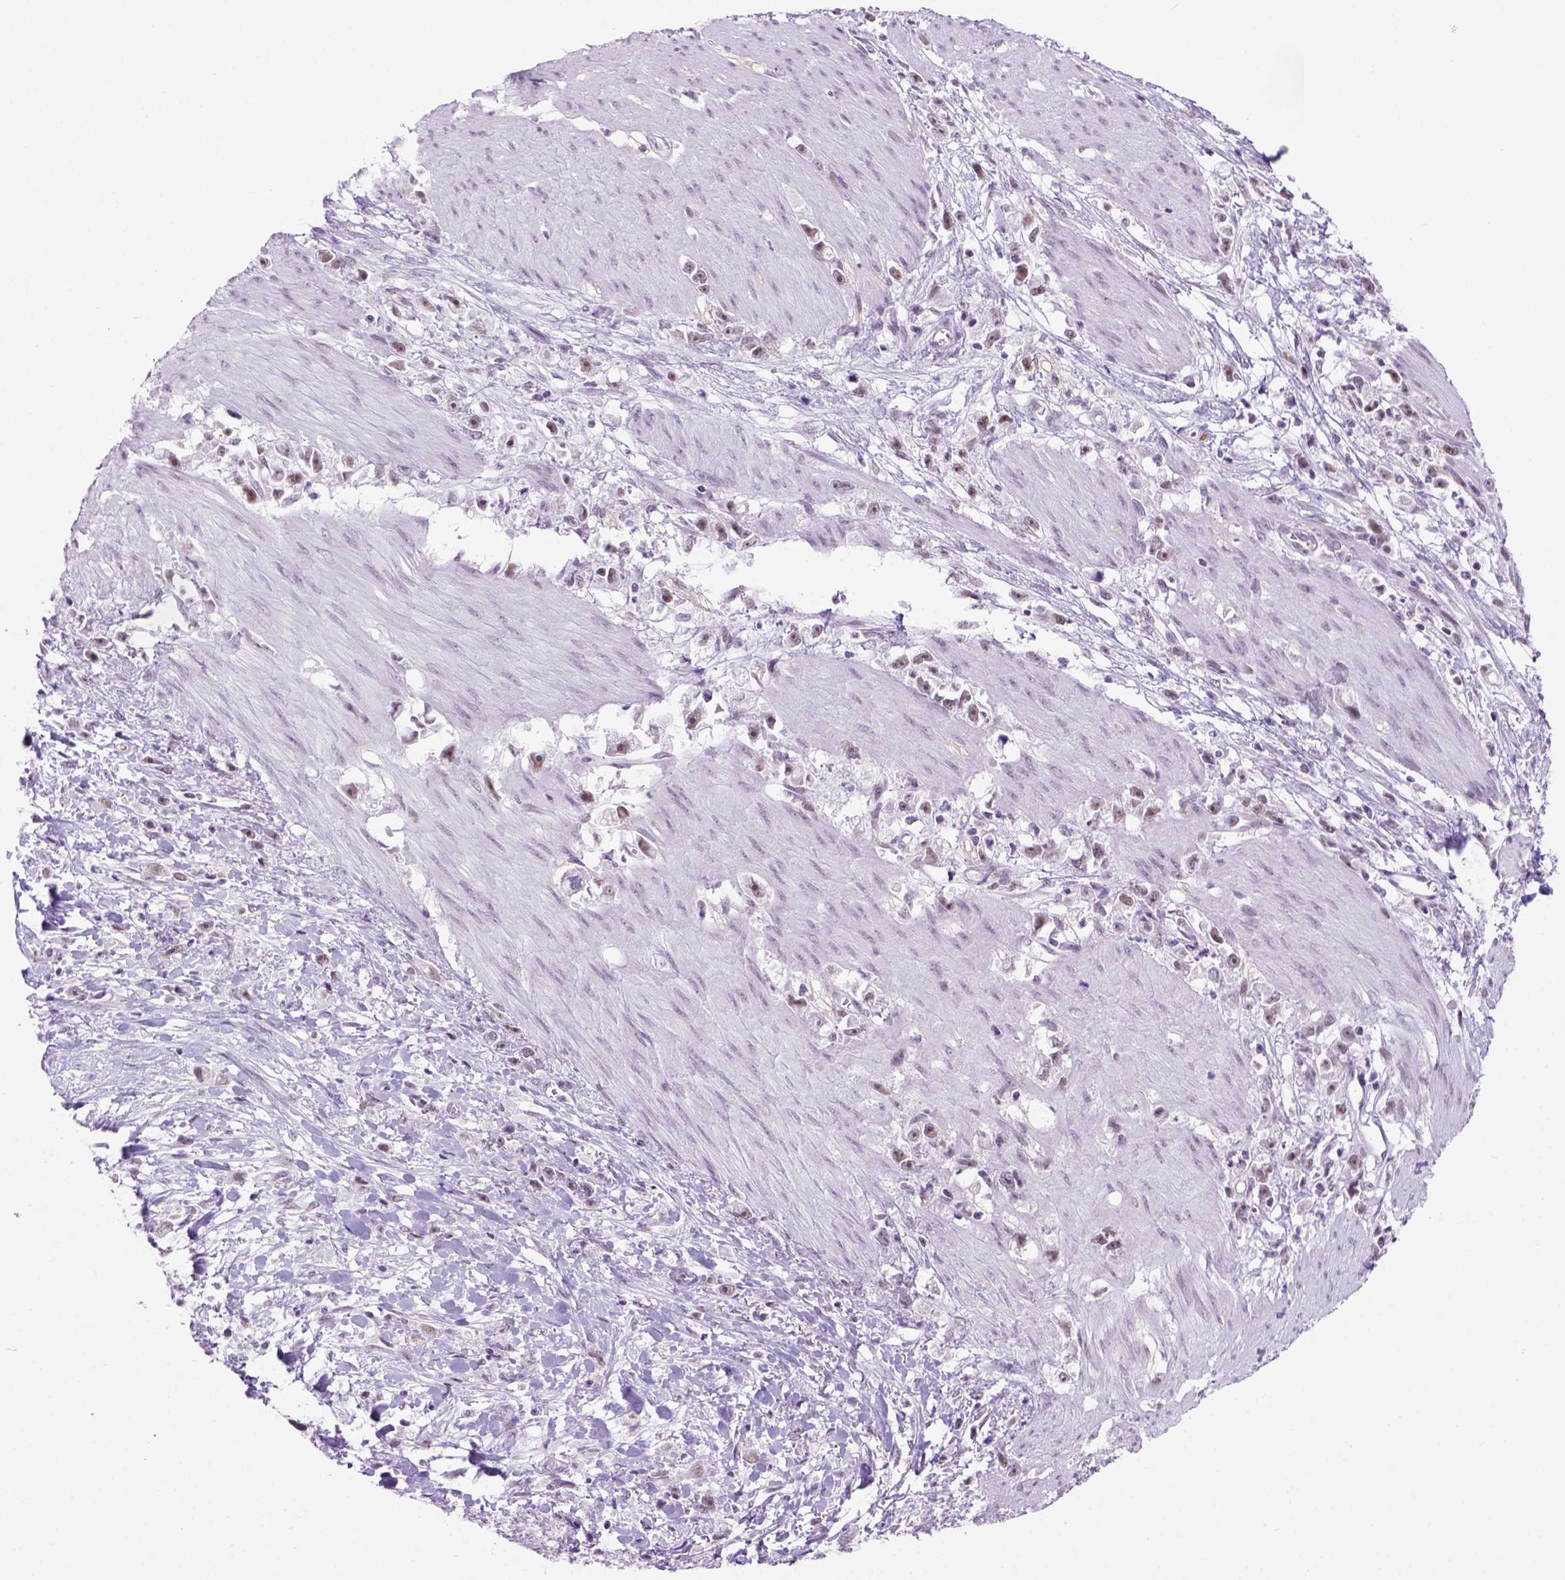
{"staining": {"intensity": "weak", "quantity": ">75%", "location": "nuclear"}, "tissue": "stomach cancer", "cell_type": "Tumor cells", "image_type": "cancer", "snomed": [{"axis": "morphology", "description": "Adenocarcinoma, NOS"}, {"axis": "topography", "description": "Stomach"}], "caption": "Weak nuclear expression for a protein is appreciated in about >75% of tumor cells of stomach adenocarcinoma using IHC.", "gene": "TBPL1", "patient": {"sex": "female", "age": 59}}